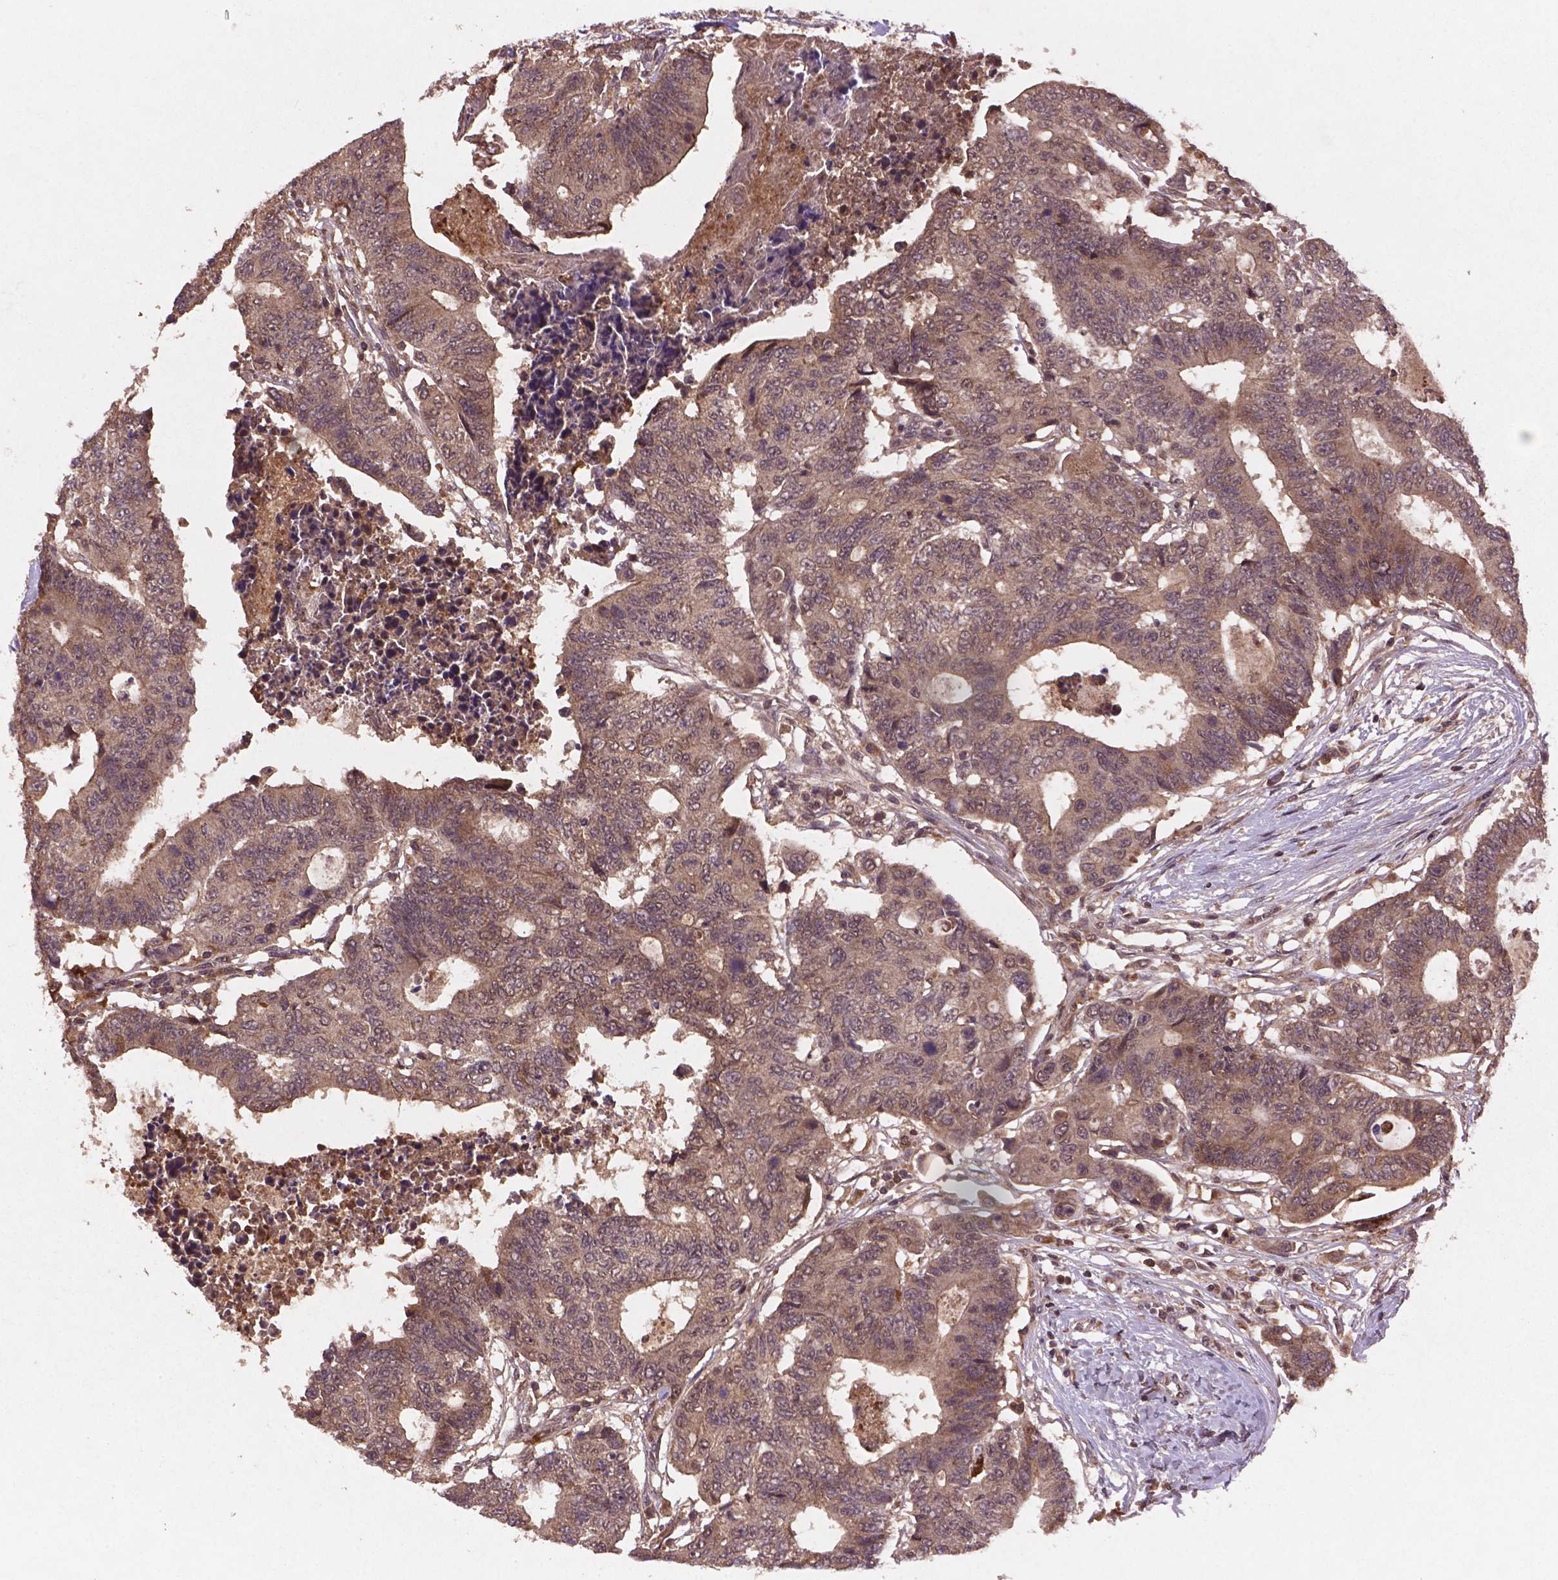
{"staining": {"intensity": "weak", "quantity": ">75%", "location": "cytoplasmic/membranous,nuclear"}, "tissue": "colorectal cancer", "cell_type": "Tumor cells", "image_type": "cancer", "snomed": [{"axis": "morphology", "description": "Adenocarcinoma, NOS"}, {"axis": "topography", "description": "Colon"}], "caption": "Weak cytoplasmic/membranous and nuclear protein staining is present in approximately >75% of tumor cells in colorectal cancer.", "gene": "NIPAL2", "patient": {"sex": "female", "age": 48}}